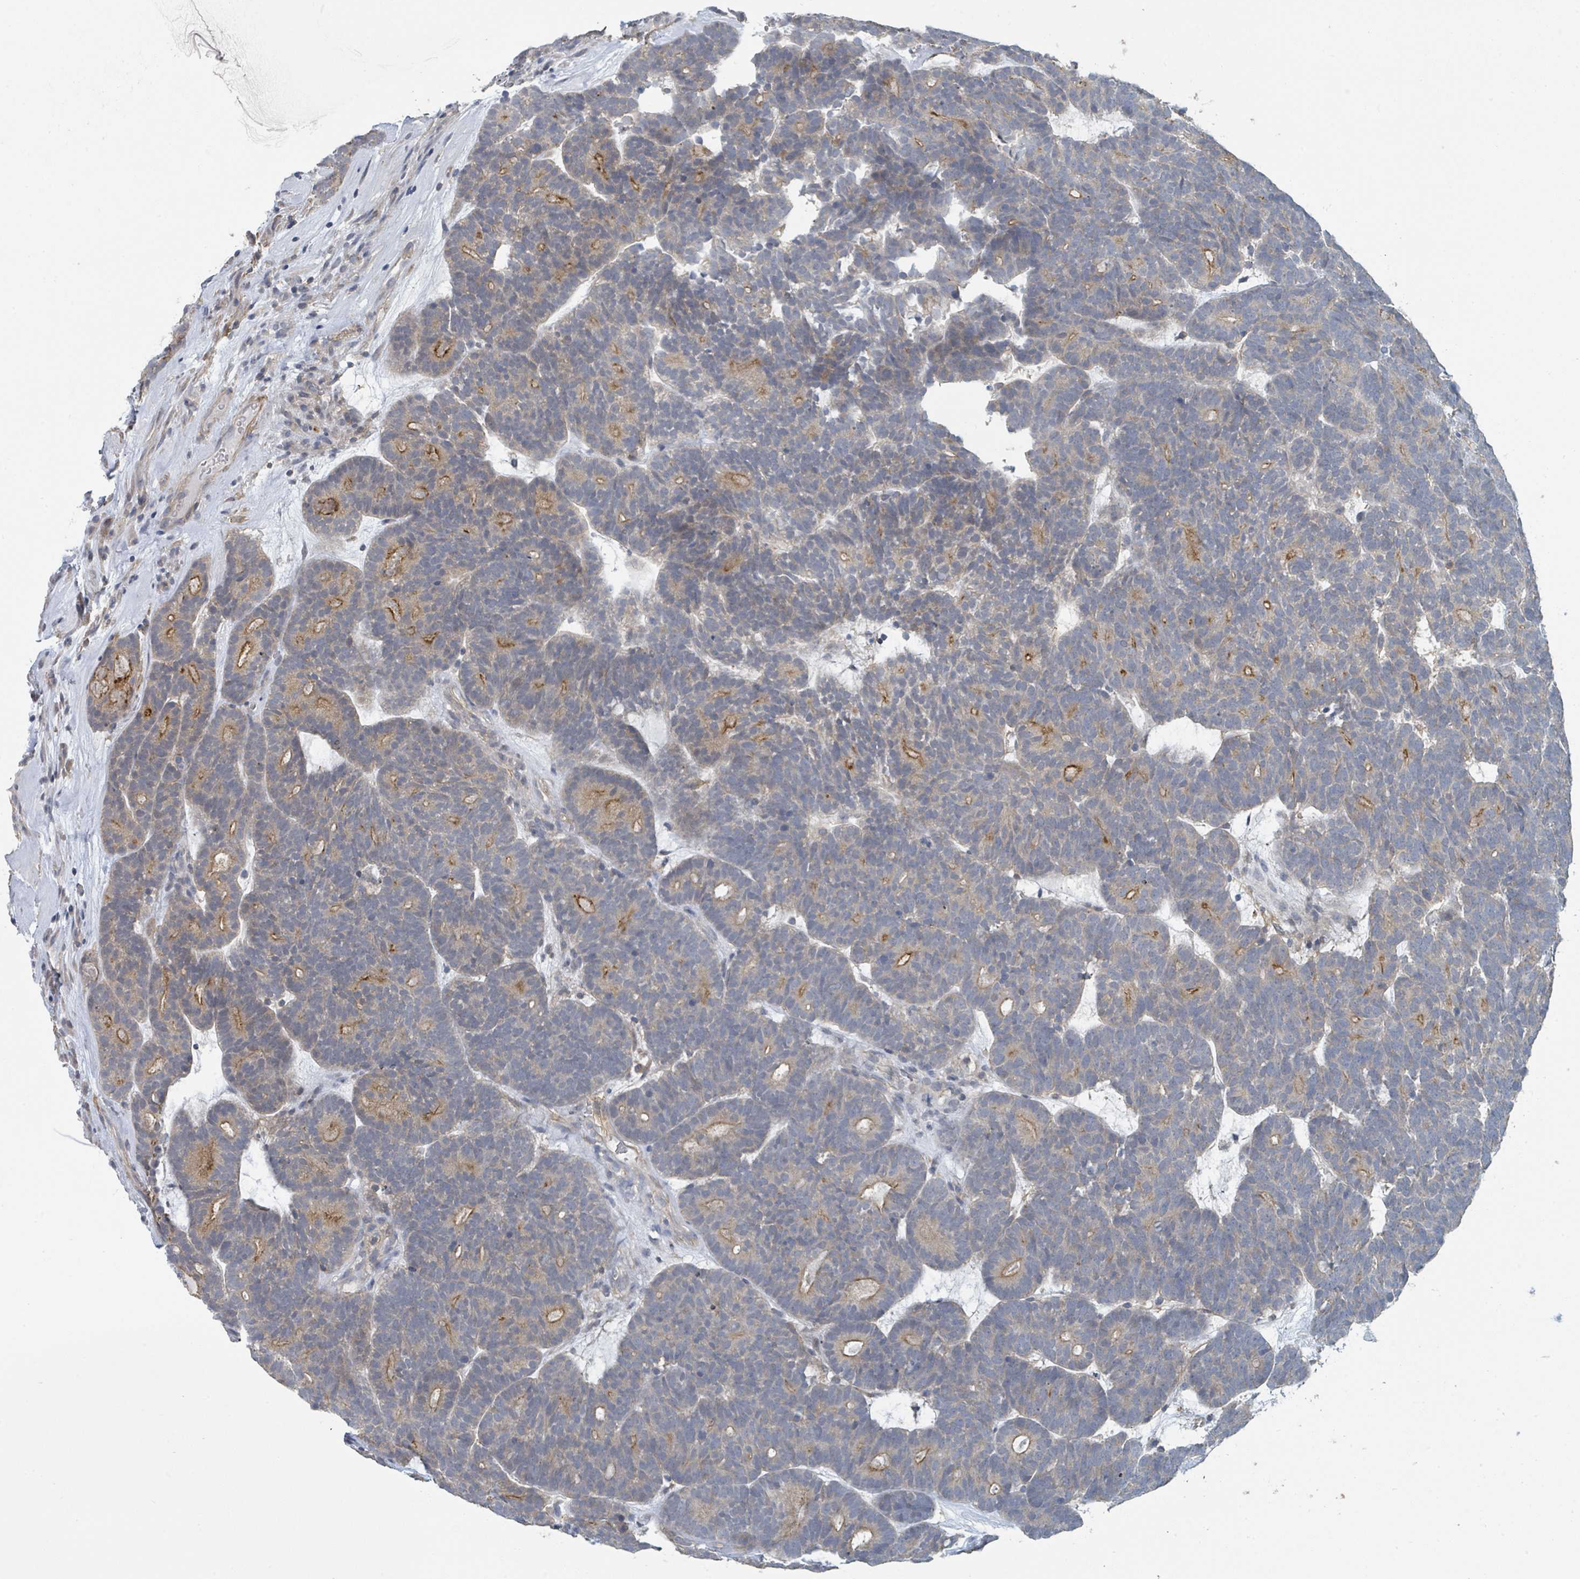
{"staining": {"intensity": "strong", "quantity": "<25%", "location": "cytoplasmic/membranous"}, "tissue": "head and neck cancer", "cell_type": "Tumor cells", "image_type": "cancer", "snomed": [{"axis": "morphology", "description": "Adenocarcinoma, NOS"}, {"axis": "topography", "description": "Head-Neck"}], "caption": "Immunohistochemical staining of head and neck cancer exhibits medium levels of strong cytoplasmic/membranous staining in about <25% of tumor cells.", "gene": "LRRC42", "patient": {"sex": "female", "age": 81}}